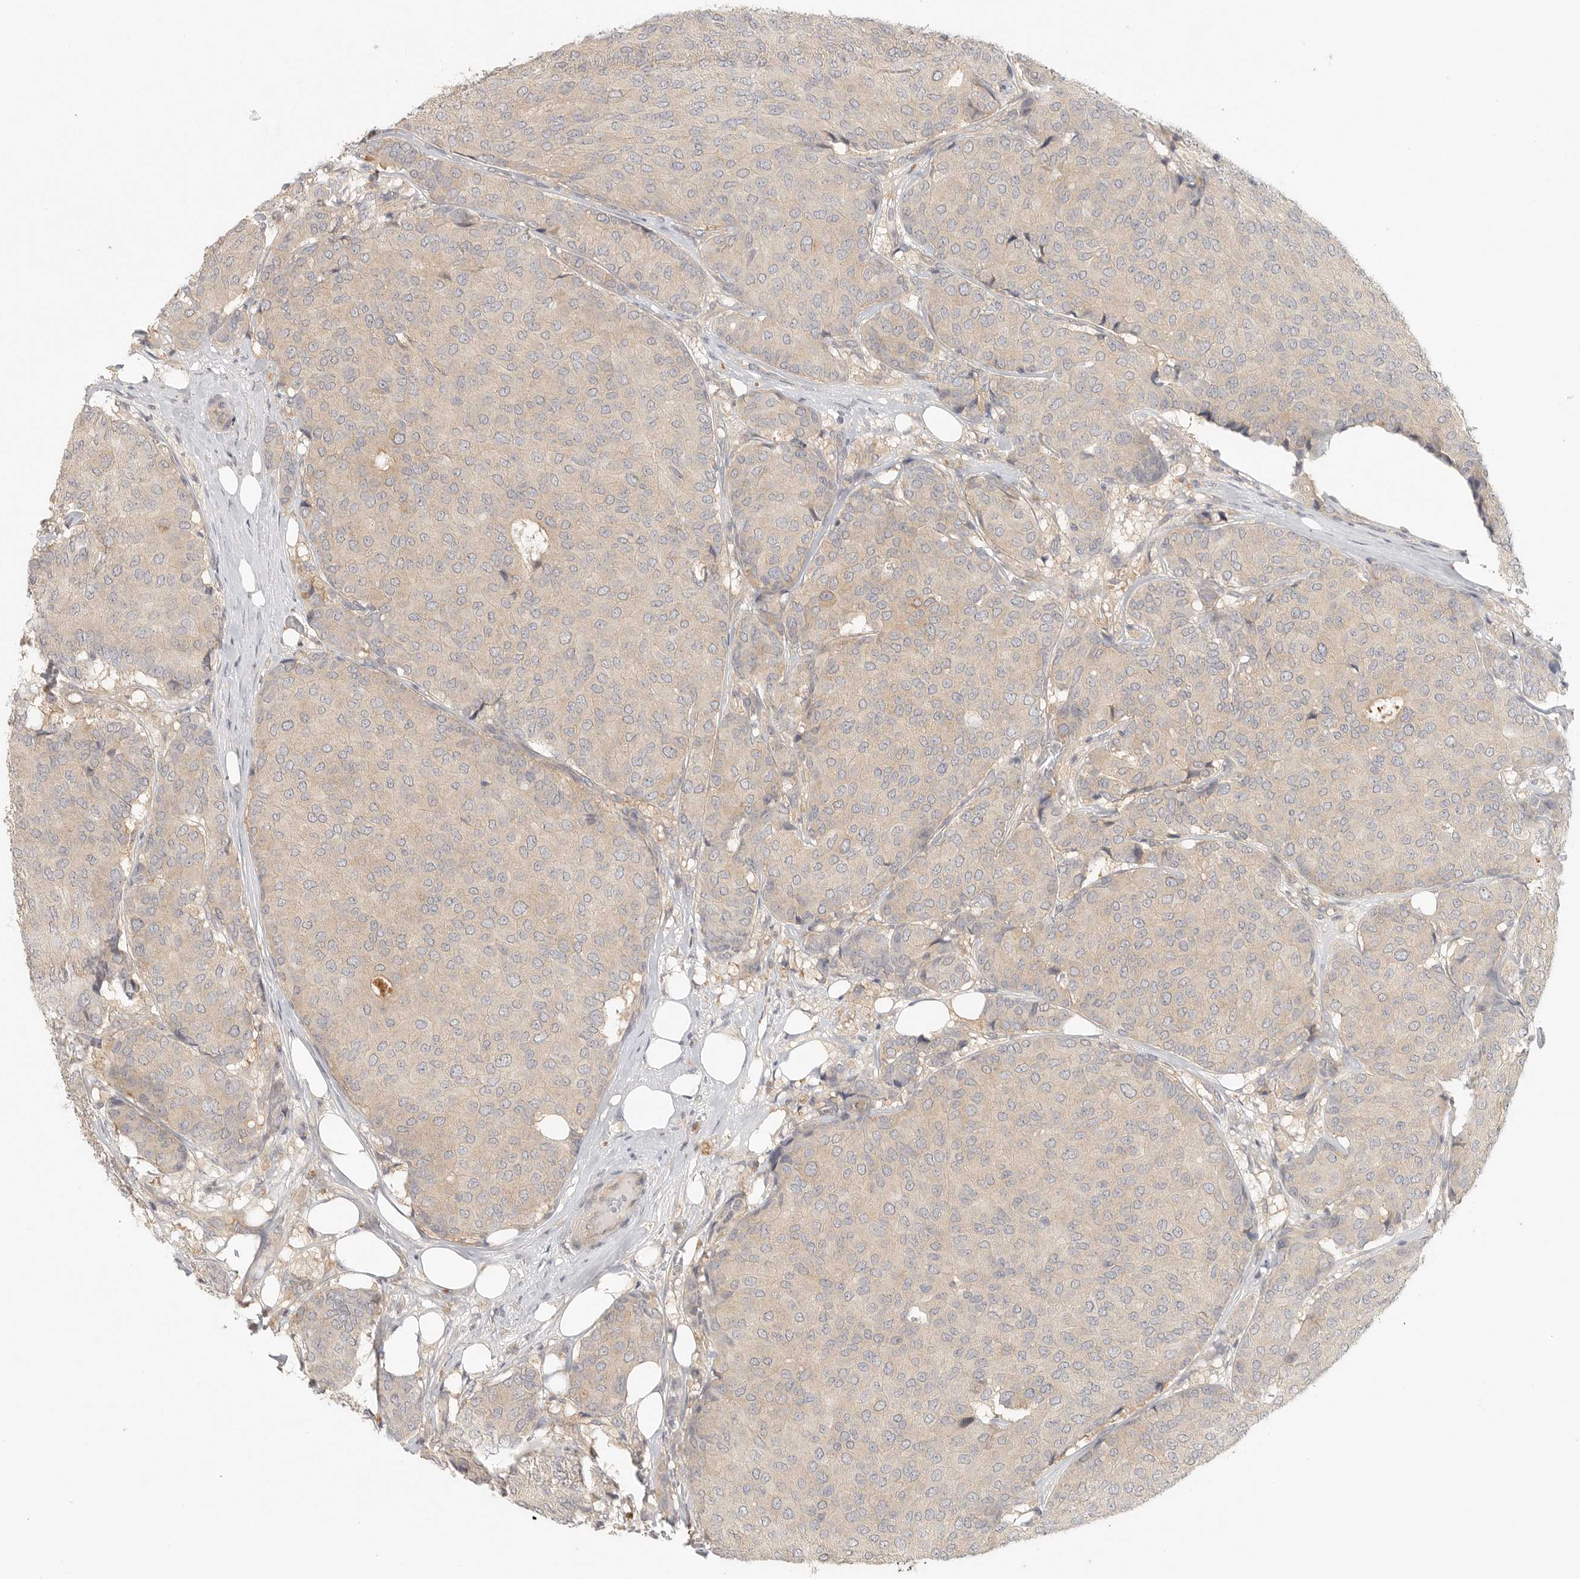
{"staining": {"intensity": "weak", "quantity": ">75%", "location": "cytoplasmic/membranous"}, "tissue": "breast cancer", "cell_type": "Tumor cells", "image_type": "cancer", "snomed": [{"axis": "morphology", "description": "Duct carcinoma"}, {"axis": "topography", "description": "Breast"}], "caption": "Weak cytoplasmic/membranous expression is present in about >75% of tumor cells in breast cancer.", "gene": "HDAC6", "patient": {"sex": "female", "age": 75}}